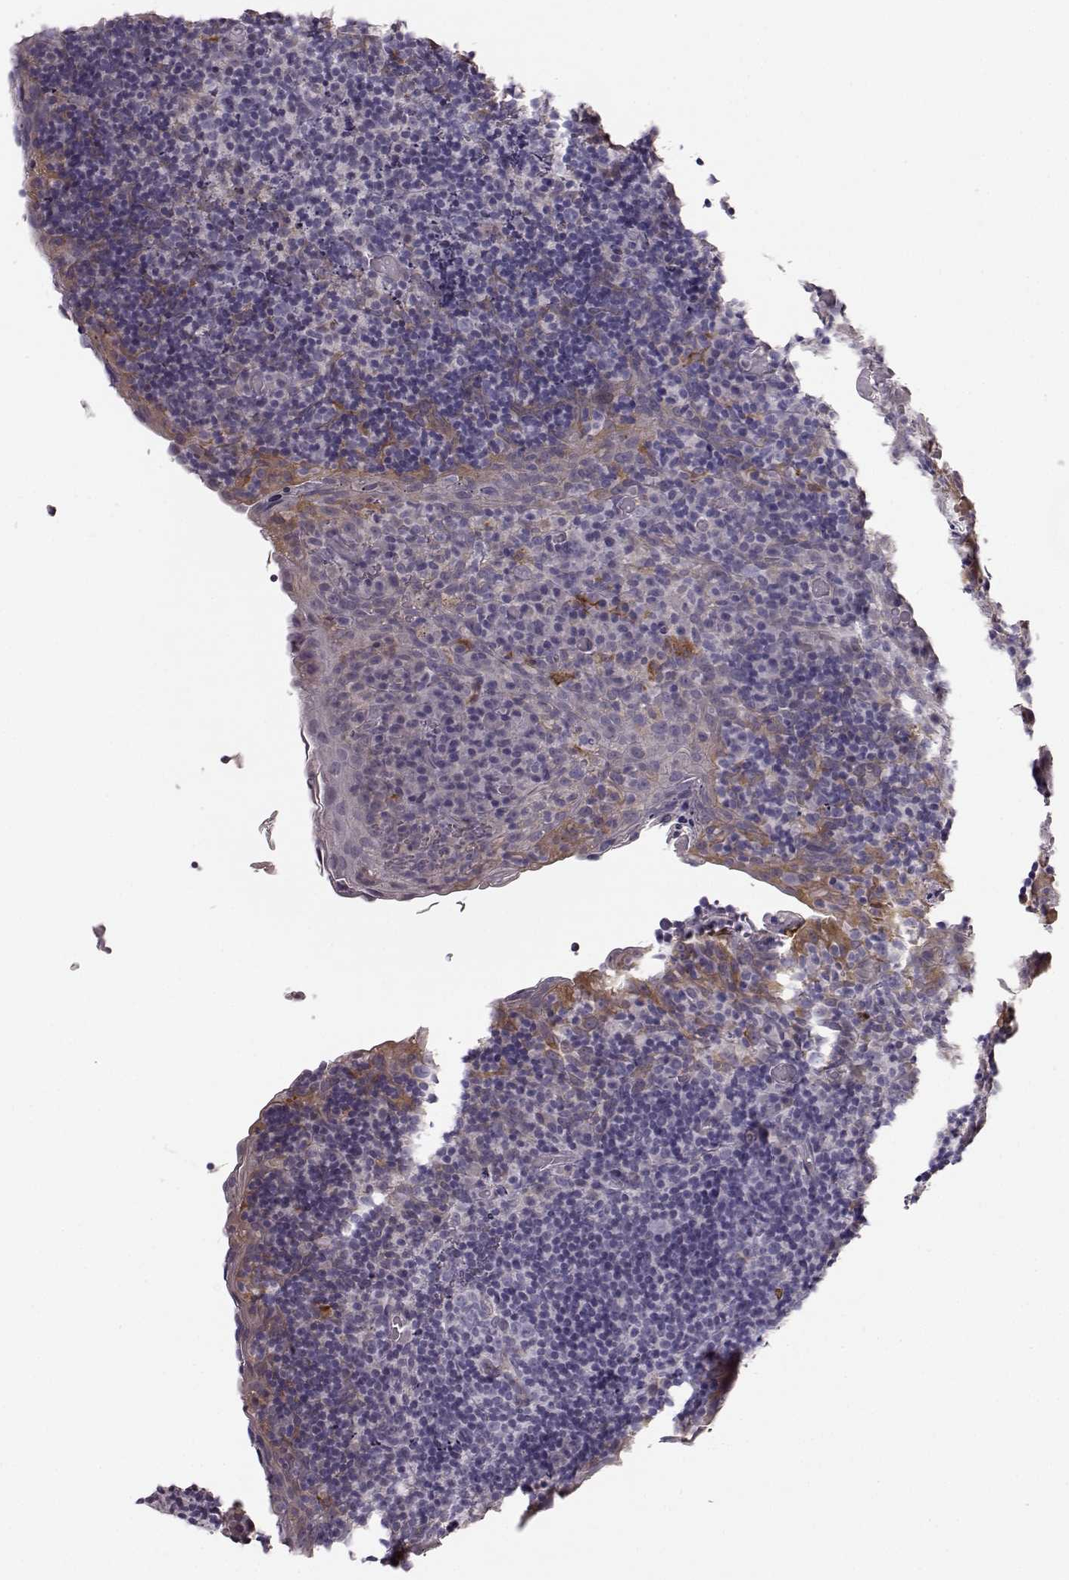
{"staining": {"intensity": "negative", "quantity": "none", "location": "none"}, "tissue": "tonsil", "cell_type": "Germinal center cells", "image_type": "normal", "snomed": [{"axis": "morphology", "description": "Normal tissue, NOS"}, {"axis": "topography", "description": "Tonsil"}], "caption": "IHC photomicrograph of normal tonsil: human tonsil stained with DAB (3,3'-diaminobenzidine) demonstrates no significant protein expression in germinal center cells.", "gene": "GPR50", "patient": {"sex": "male", "age": 17}}